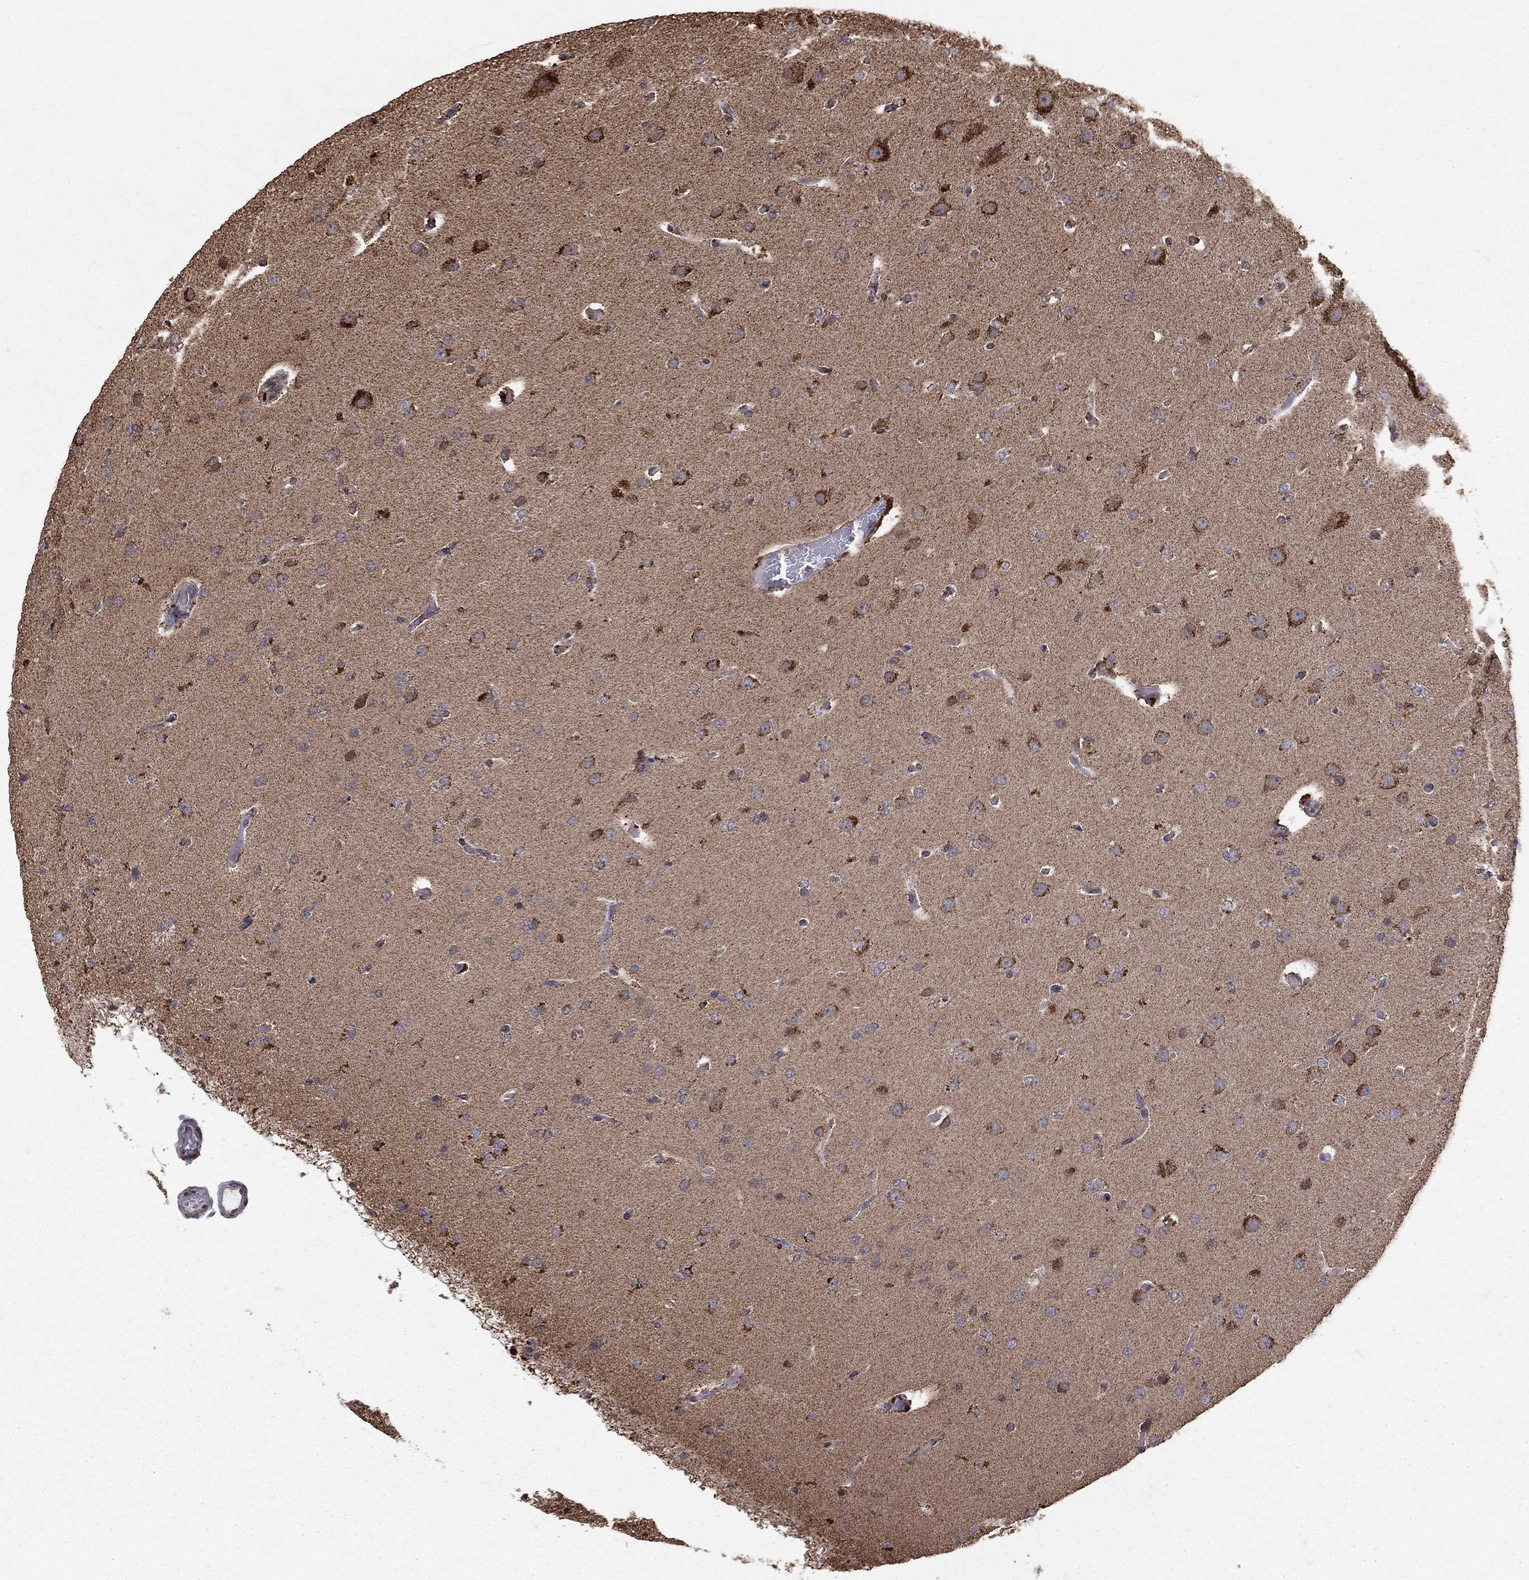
{"staining": {"intensity": "strong", "quantity": "<25%", "location": "cytoplasmic/membranous"}, "tissue": "glioma", "cell_type": "Tumor cells", "image_type": "cancer", "snomed": [{"axis": "morphology", "description": "Glioma, malignant, Low grade"}, {"axis": "topography", "description": "Brain"}], "caption": "A micrograph showing strong cytoplasmic/membranous expression in about <25% of tumor cells in glioma, as visualized by brown immunohistochemical staining.", "gene": "ACOT13", "patient": {"sex": "male", "age": 41}}